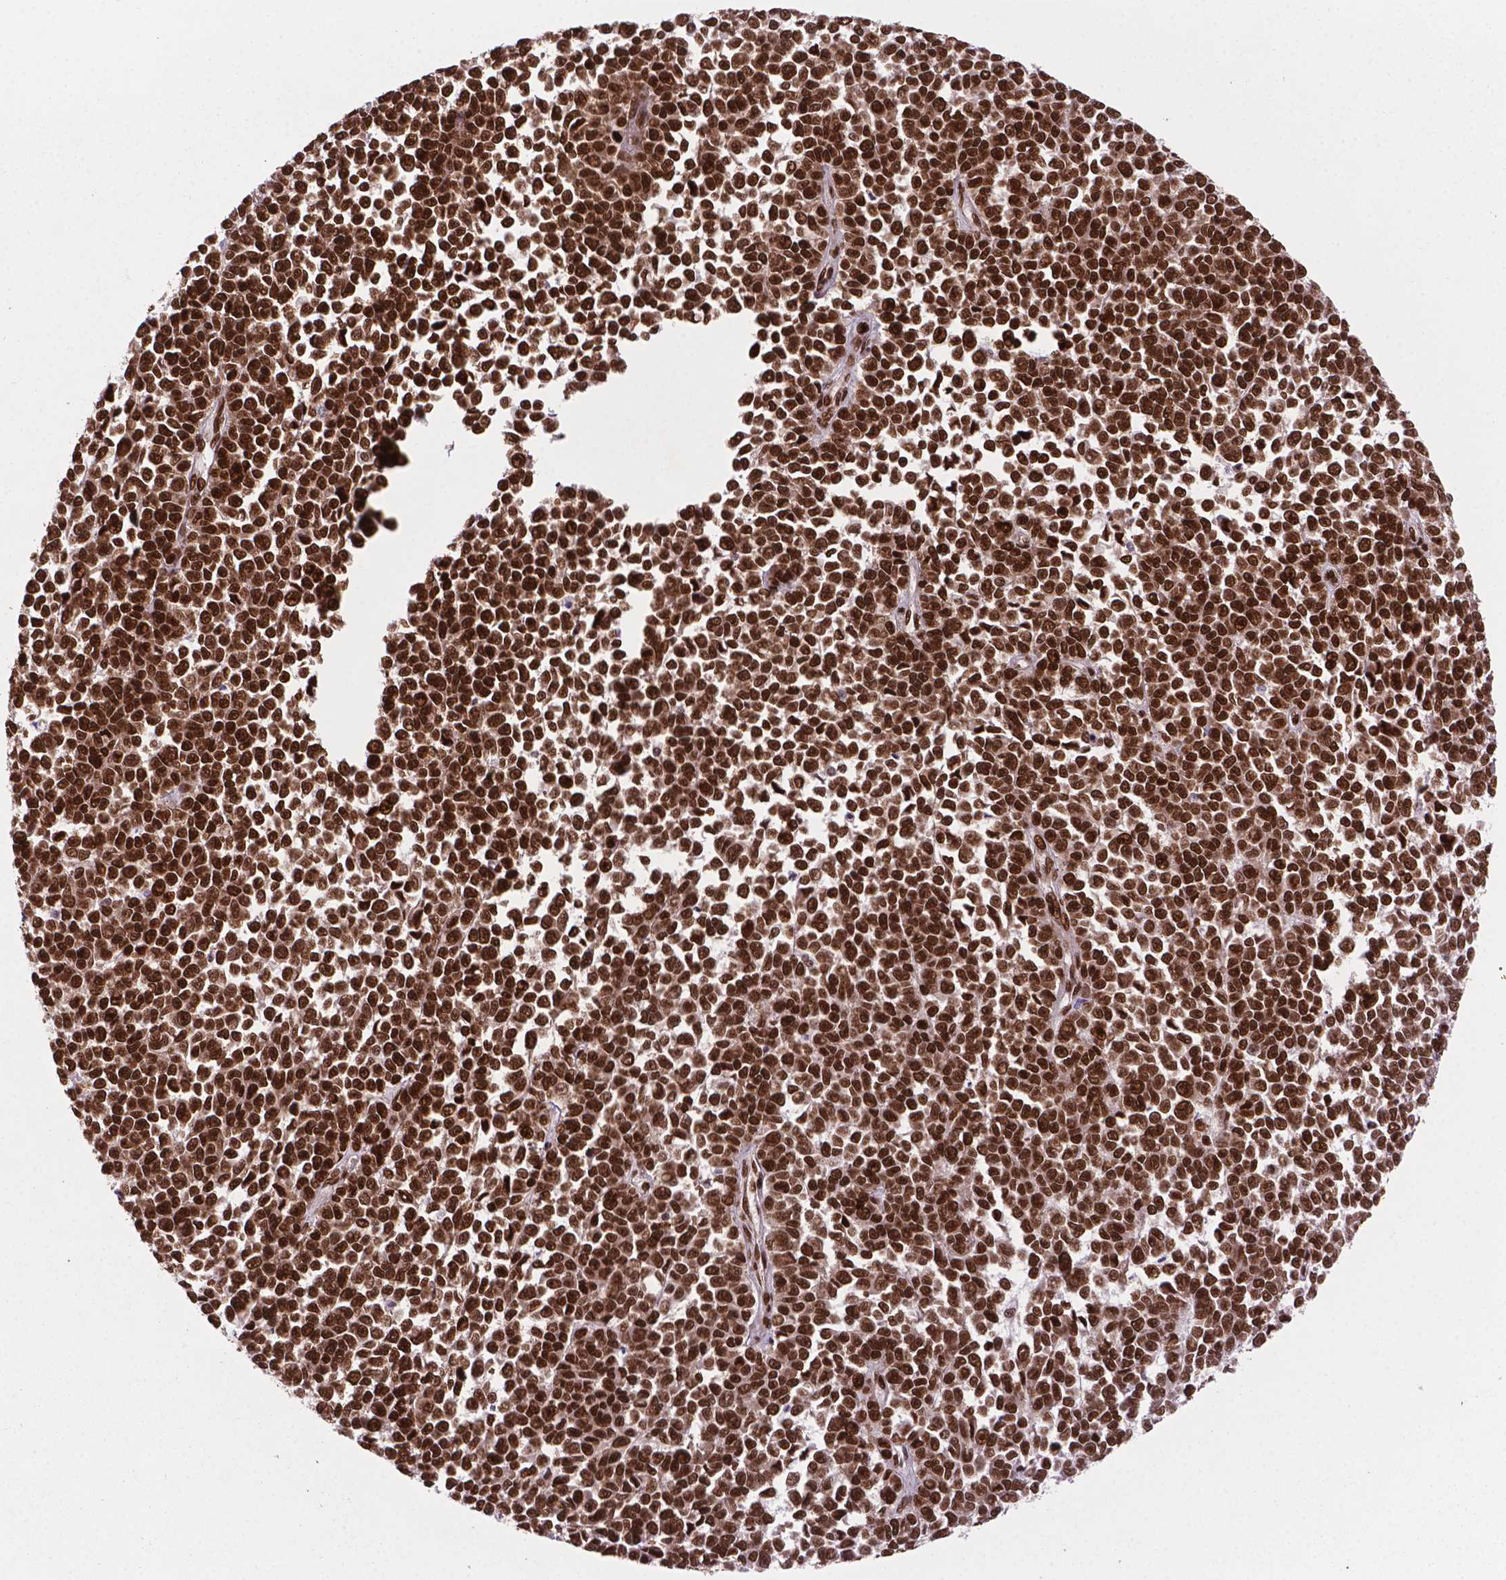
{"staining": {"intensity": "strong", "quantity": ">75%", "location": "nuclear"}, "tissue": "melanoma", "cell_type": "Tumor cells", "image_type": "cancer", "snomed": [{"axis": "morphology", "description": "Malignant melanoma, NOS"}, {"axis": "topography", "description": "Skin"}], "caption": "This is a micrograph of immunohistochemistry (IHC) staining of melanoma, which shows strong staining in the nuclear of tumor cells.", "gene": "SIRT6", "patient": {"sex": "female", "age": 95}}